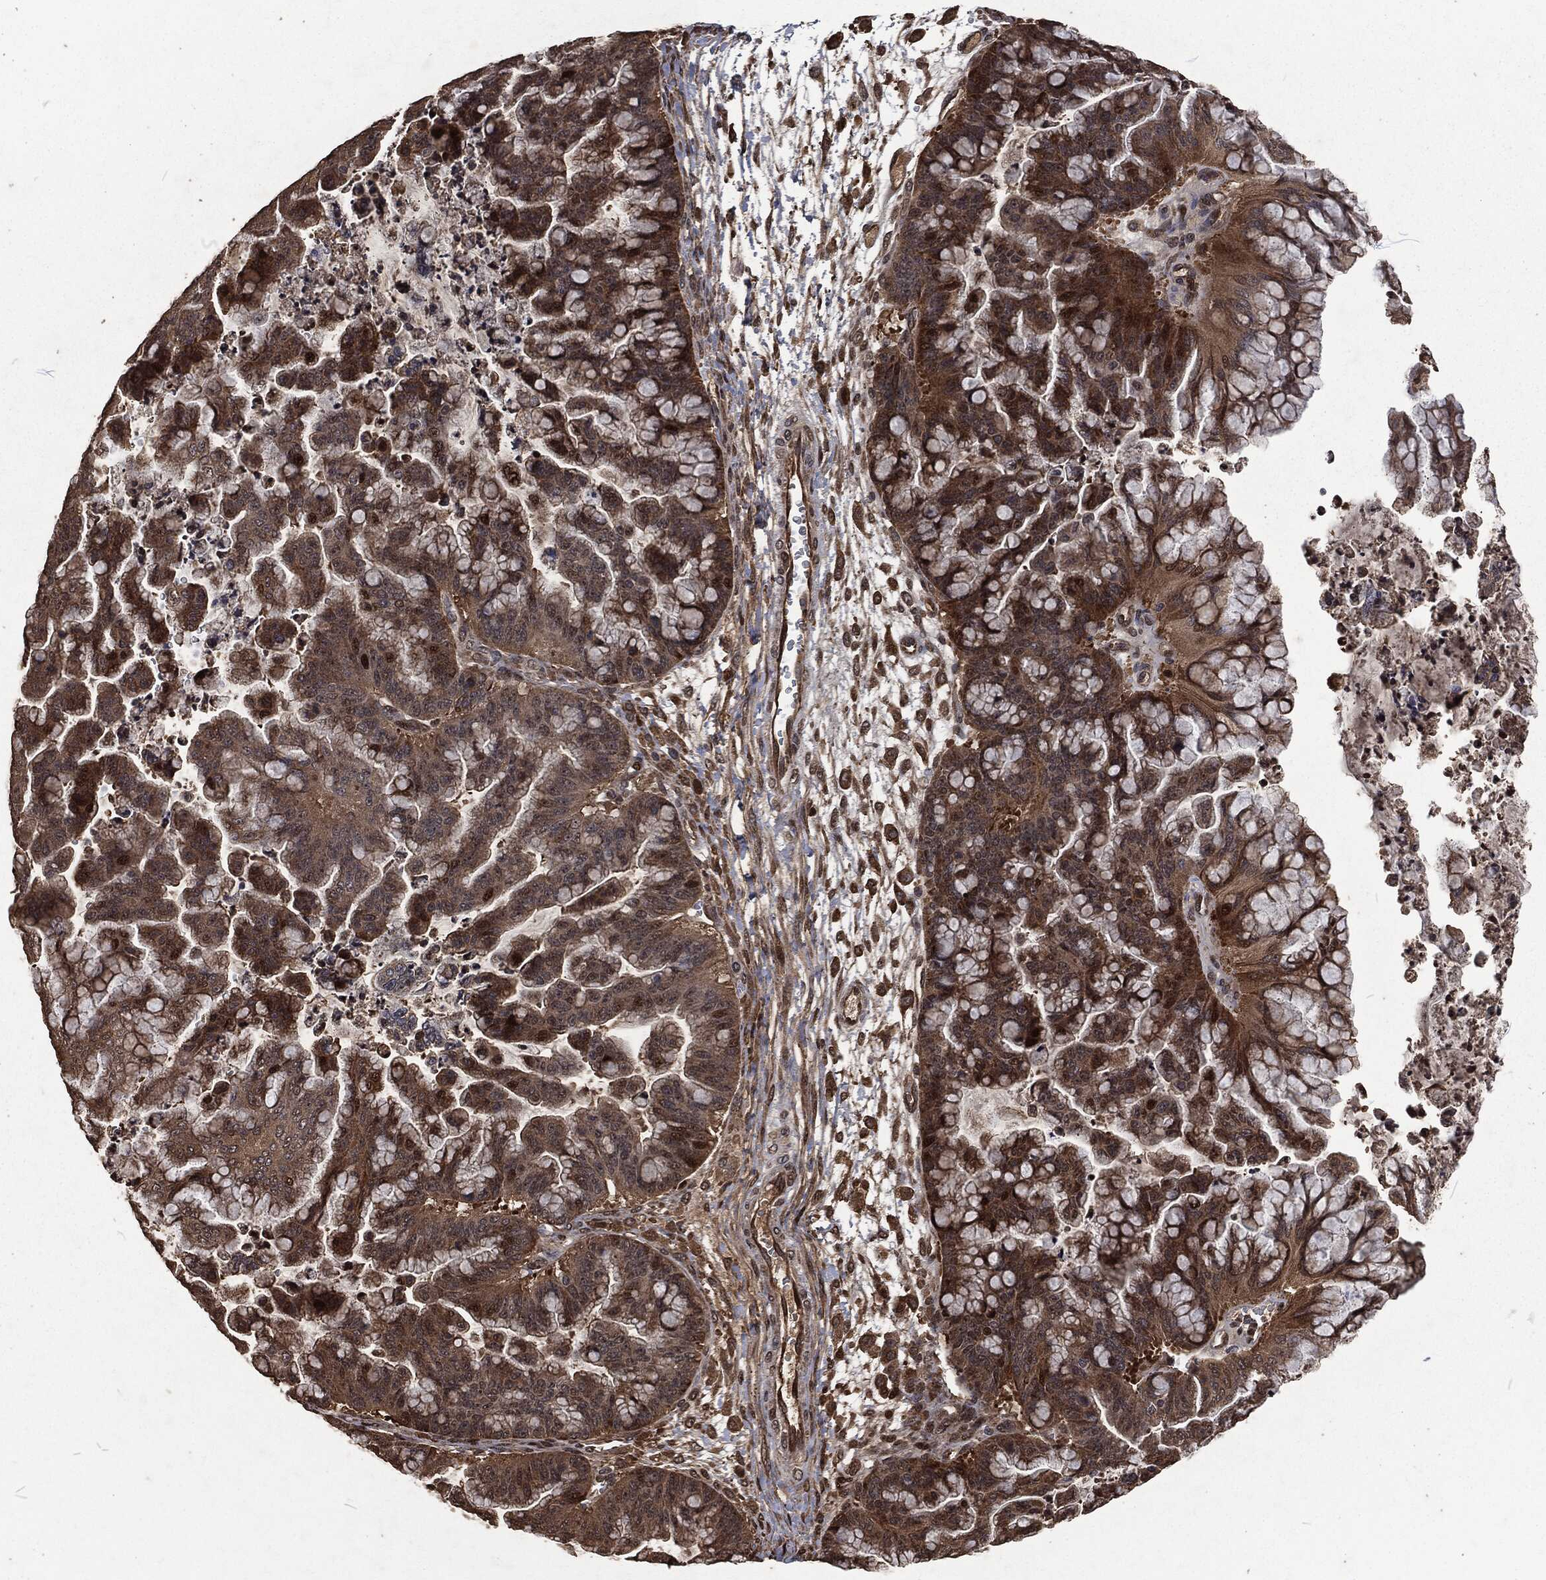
{"staining": {"intensity": "strong", "quantity": "<25%", "location": "cytoplasmic/membranous"}, "tissue": "ovarian cancer", "cell_type": "Tumor cells", "image_type": "cancer", "snomed": [{"axis": "morphology", "description": "Cystadenocarcinoma, mucinous, NOS"}, {"axis": "topography", "description": "Ovary"}], "caption": "Mucinous cystadenocarcinoma (ovarian) stained with a brown dye demonstrates strong cytoplasmic/membranous positive staining in about <25% of tumor cells.", "gene": "SNAI1", "patient": {"sex": "female", "age": 67}}